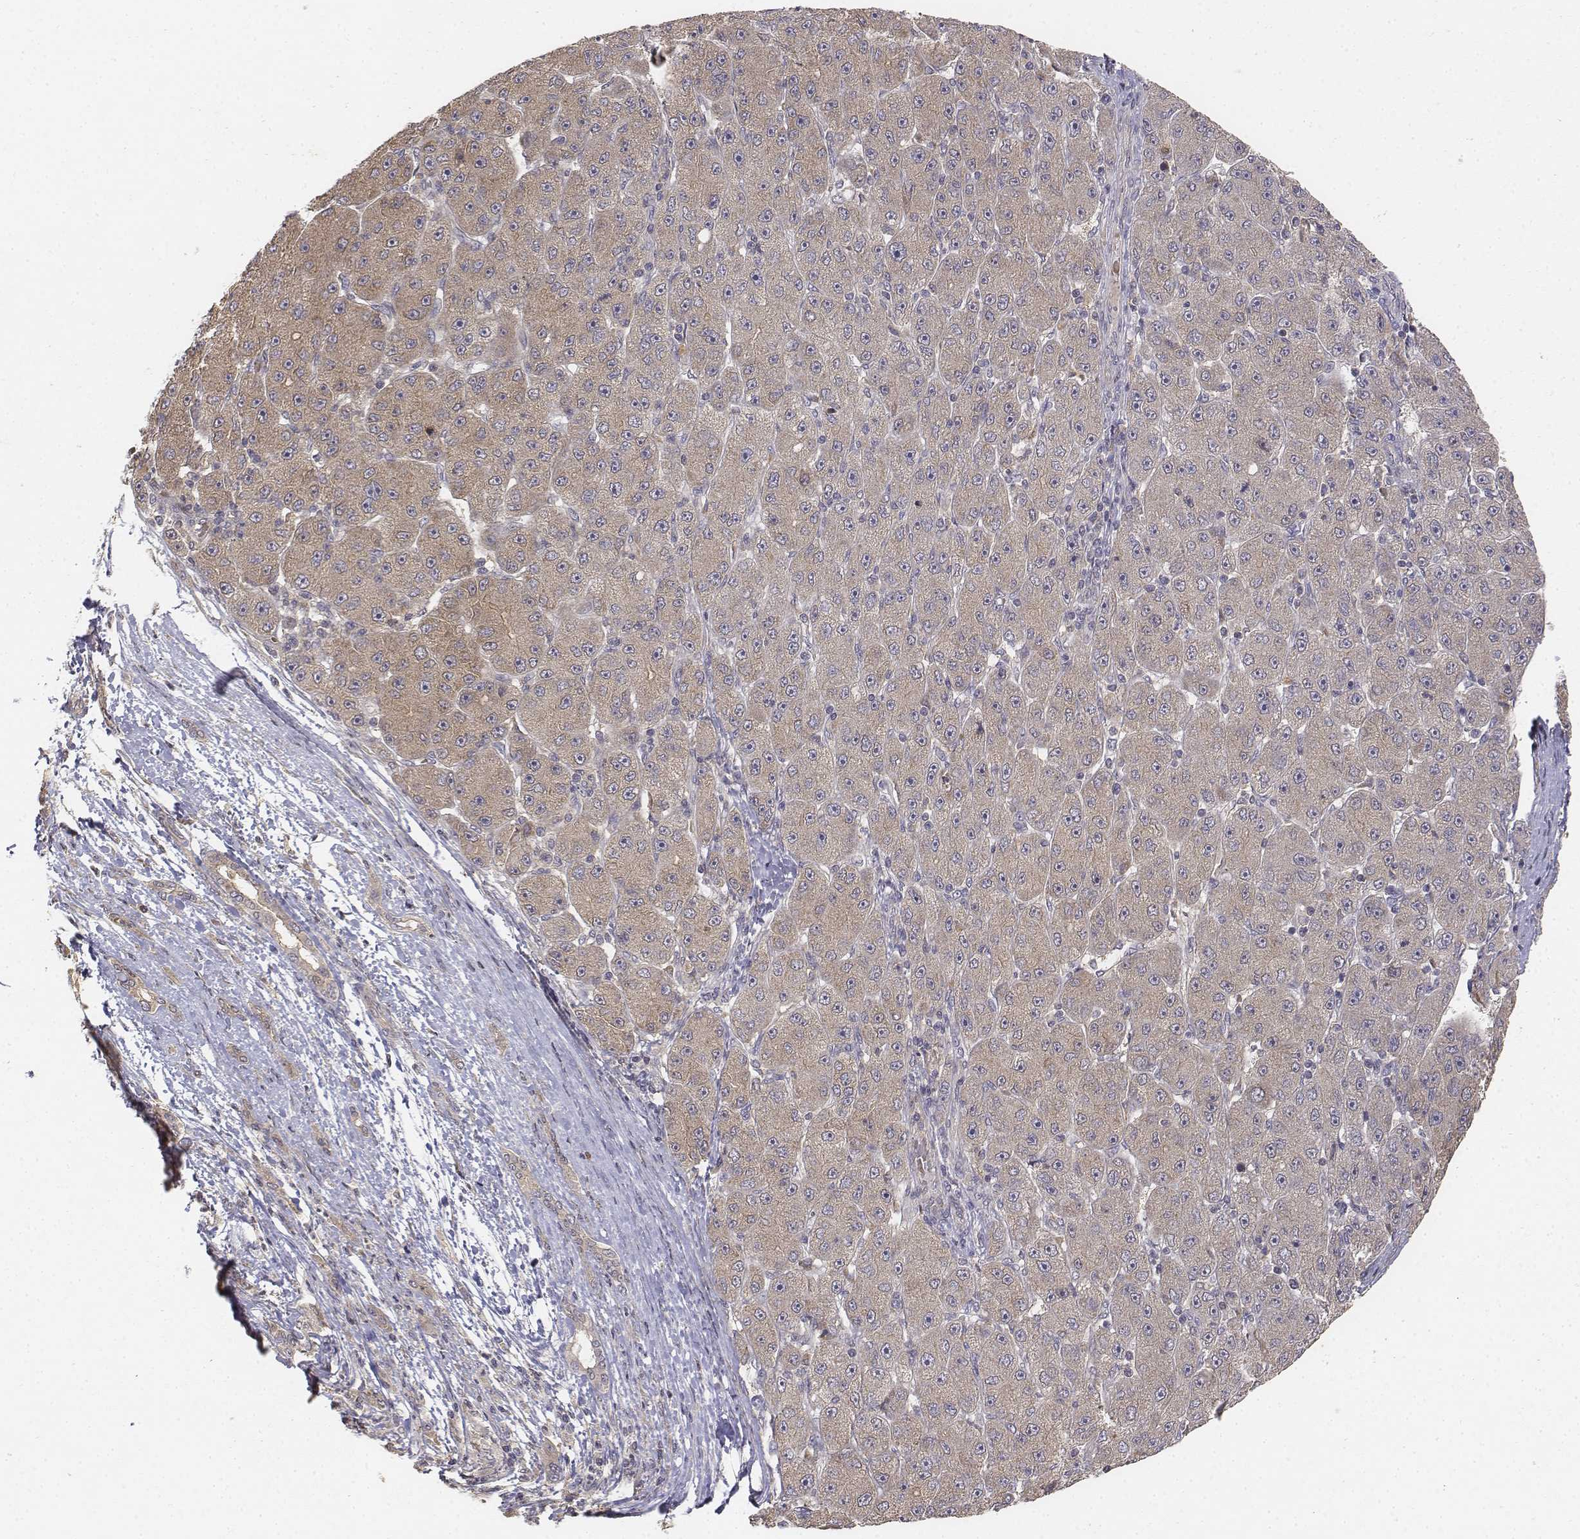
{"staining": {"intensity": "weak", "quantity": ">75%", "location": "cytoplasmic/membranous"}, "tissue": "liver cancer", "cell_type": "Tumor cells", "image_type": "cancer", "snomed": [{"axis": "morphology", "description": "Carcinoma, Hepatocellular, NOS"}, {"axis": "topography", "description": "Liver"}], "caption": "This is a micrograph of immunohistochemistry staining of liver hepatocellular carcinoma, which shows weak staining in the cytoplasmic/membranous of tumor cells.", "gene": "FBXO21", "patient": {"sex": "male", "age": 67}}